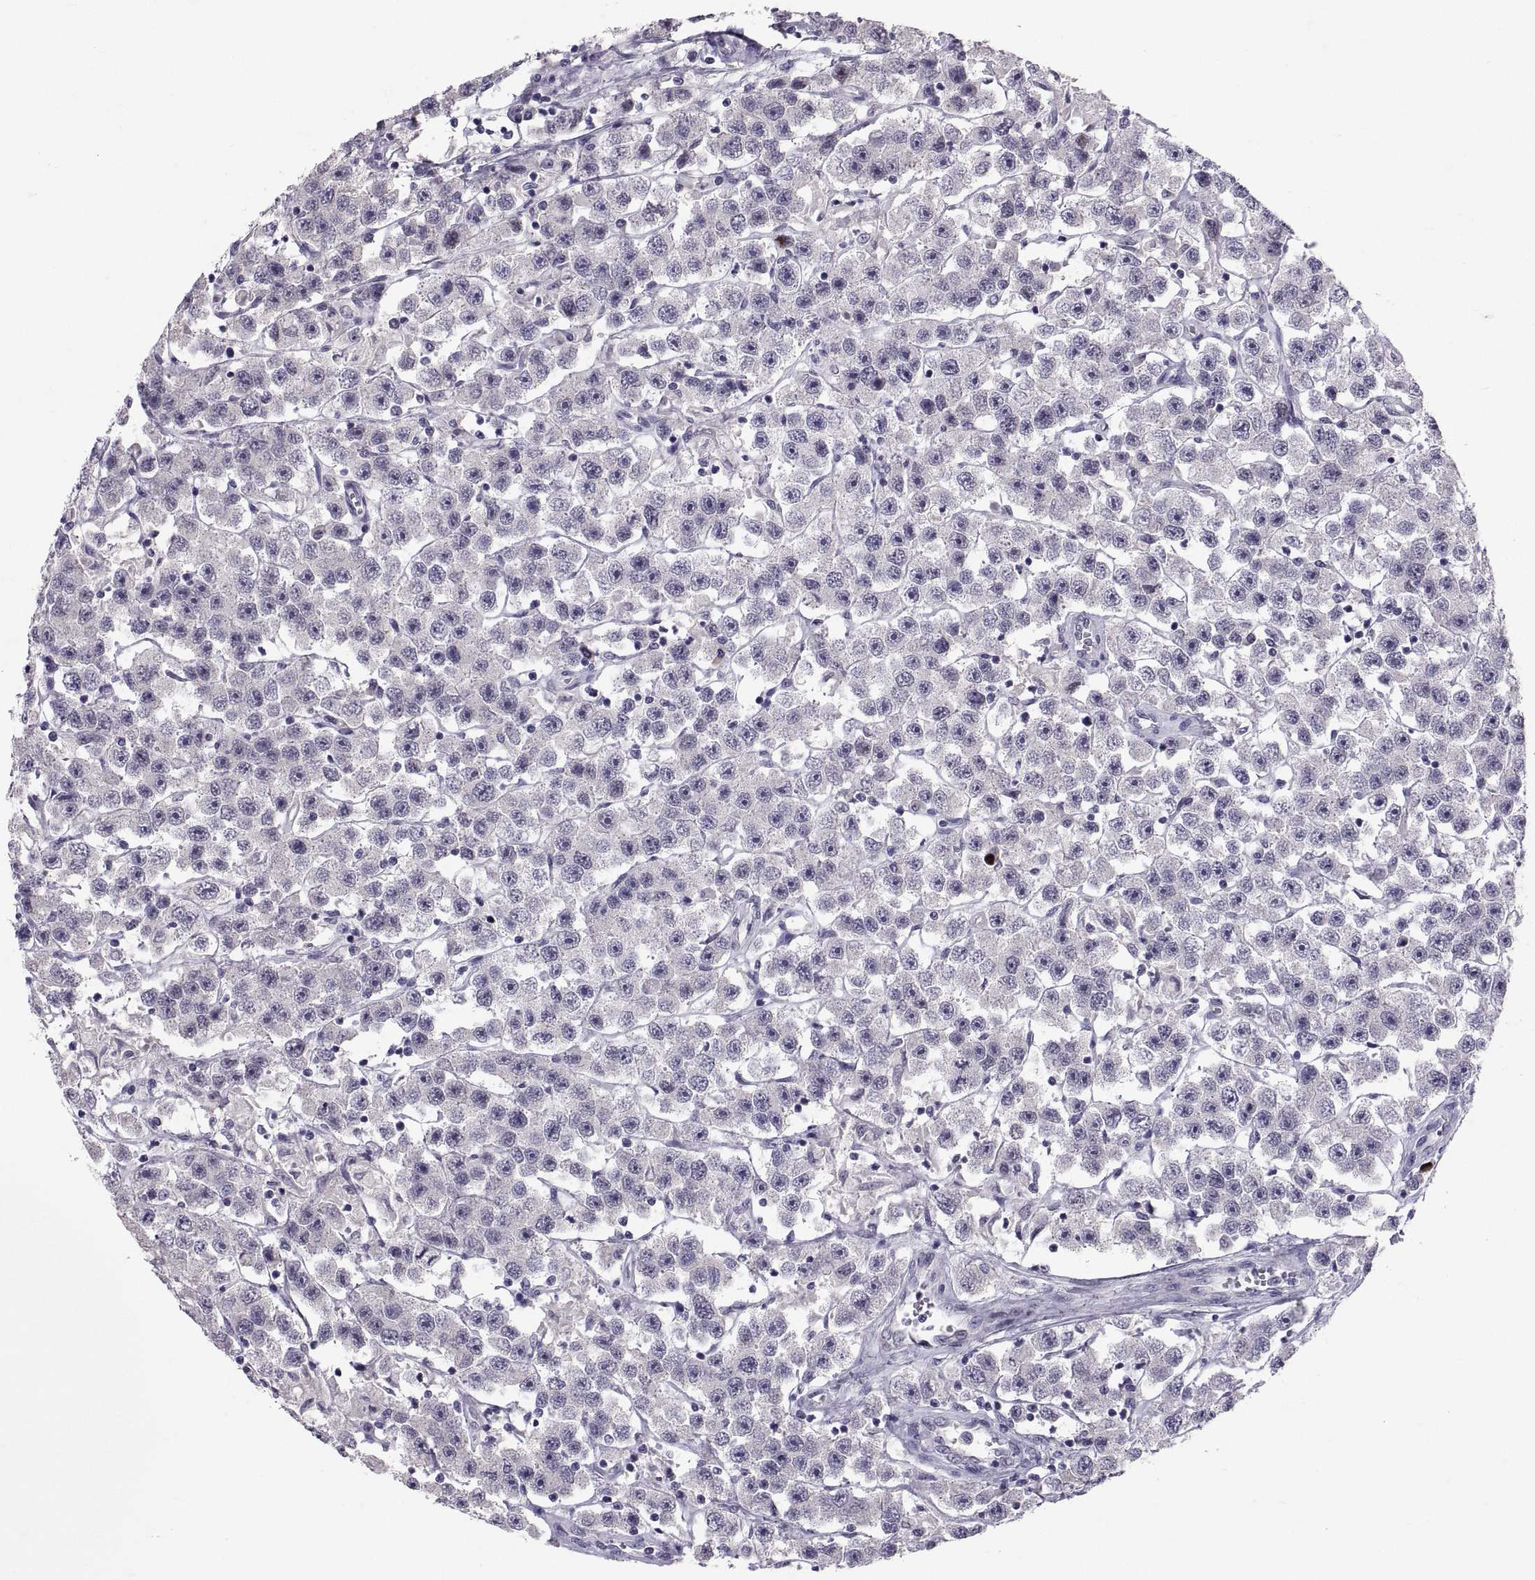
{"staining": {"intensity": "negative", "quantity": "none", "location": "none"}, "tissue": "testis cancer", "cell_type": "Tumor cells", "image_type": "cancer", "snomed": [{"axis": "morphology", "description": "Seminoma, NOS"}, {"axis": "topography", "description": "Testis"}], "caption": "Testis seminoma stained for a protein using IHC reveals no expression tumor cells.", "gene": "PTN", "patient": {"sex": "male", "age": 45}}